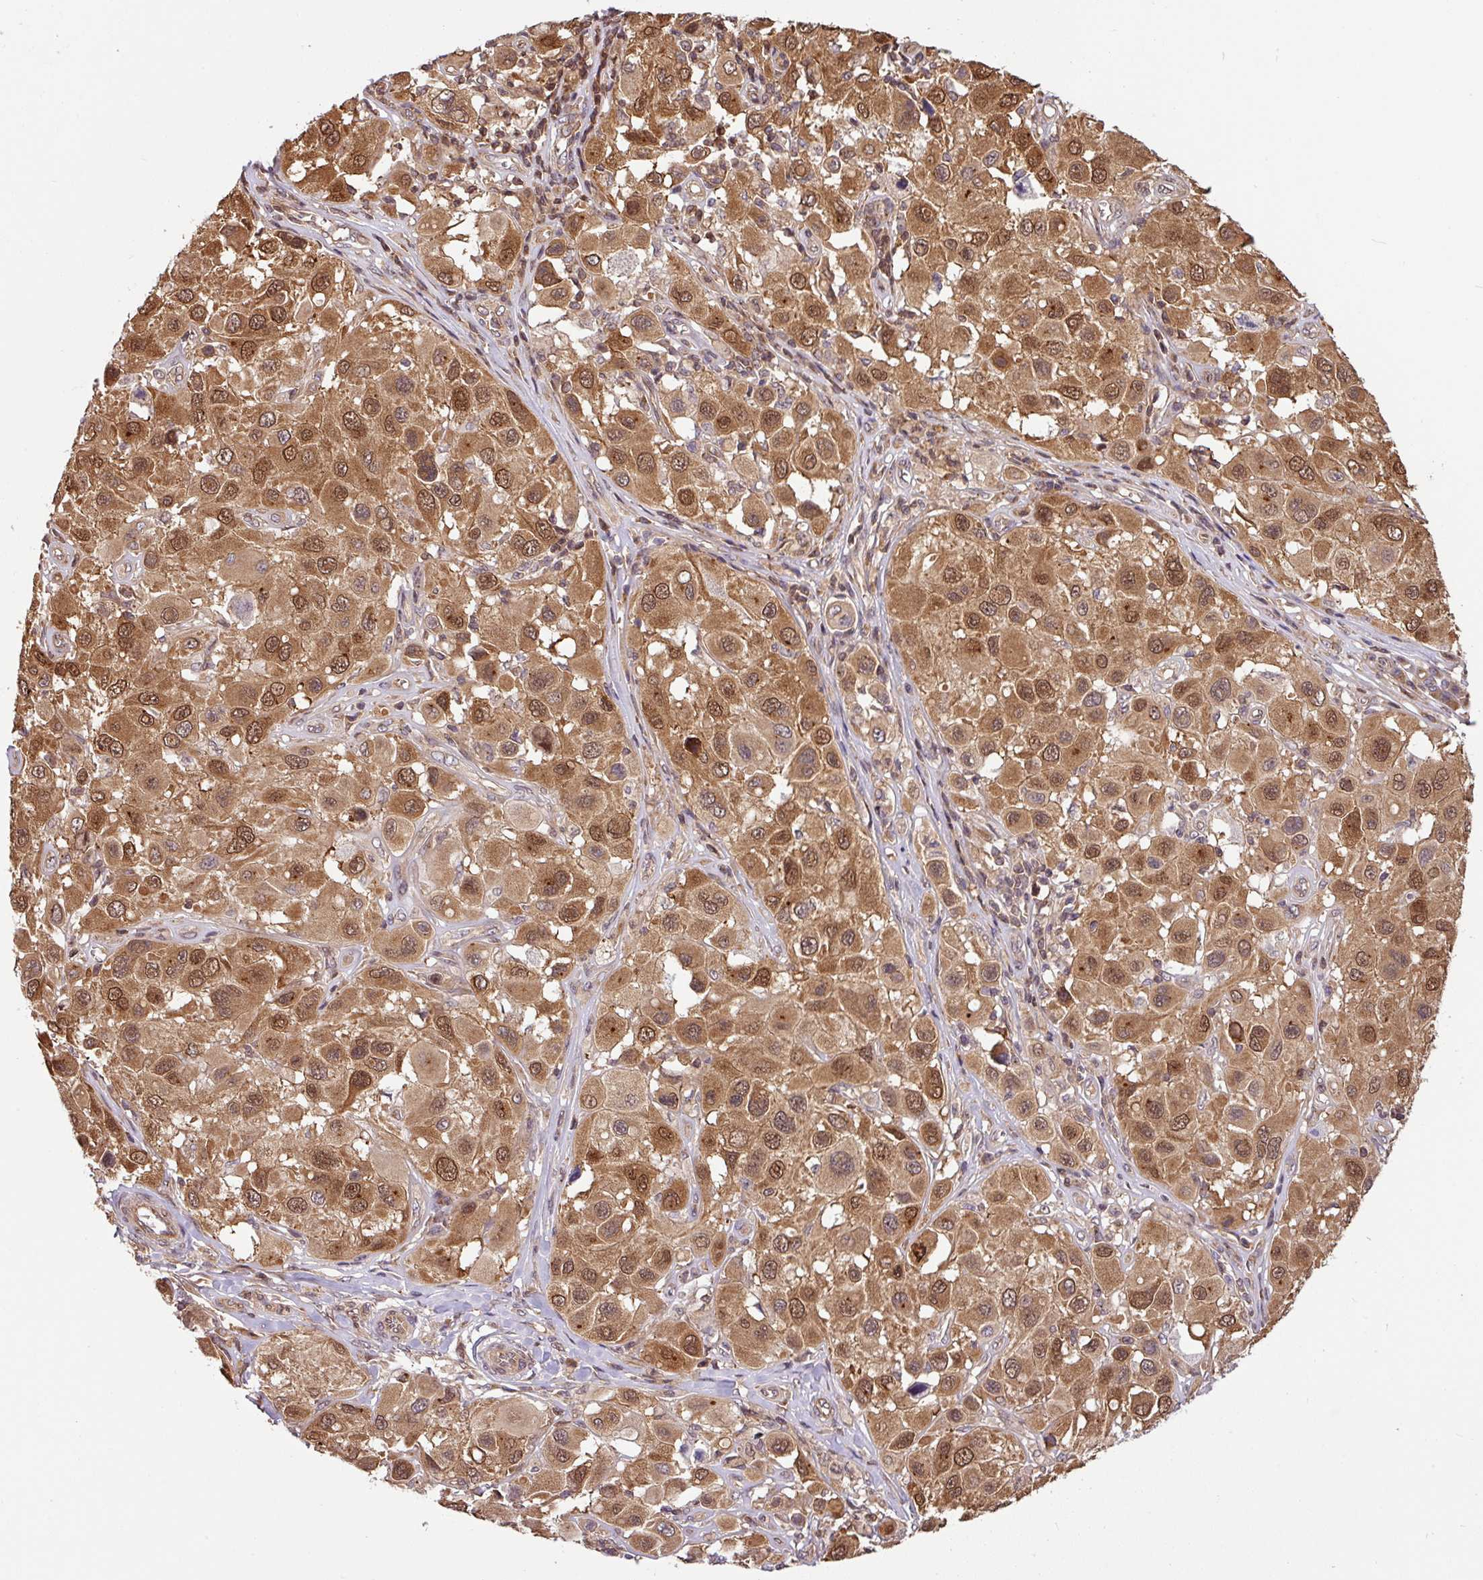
{"staining": {"intensity": "moderate", "quantity": ">75%", "location": "cytoplasmic/membranous,nuclear"}, "tissue": "melanoma", "cell_type": "Tumor cells", "image_type": "cancer", "snomed": [{"axis": "morphology", "description": "Malignant melanoma, Metastatic site"}, {"axis": "topography", "description": "Skin"}], "caption": "Immunohistochemistry histopathology image of neoplastic tissue: melanoma stained using immunohistochemistry shows medium levels of moderate protein expression localized specifically in the cytoplasmic/membranous and nuclear of tumor cells, appearing as a cytoplasmic/membranous and nuclear brown color.", "gene": "SHB", "patient": {"sex": "male", "age": 41}}